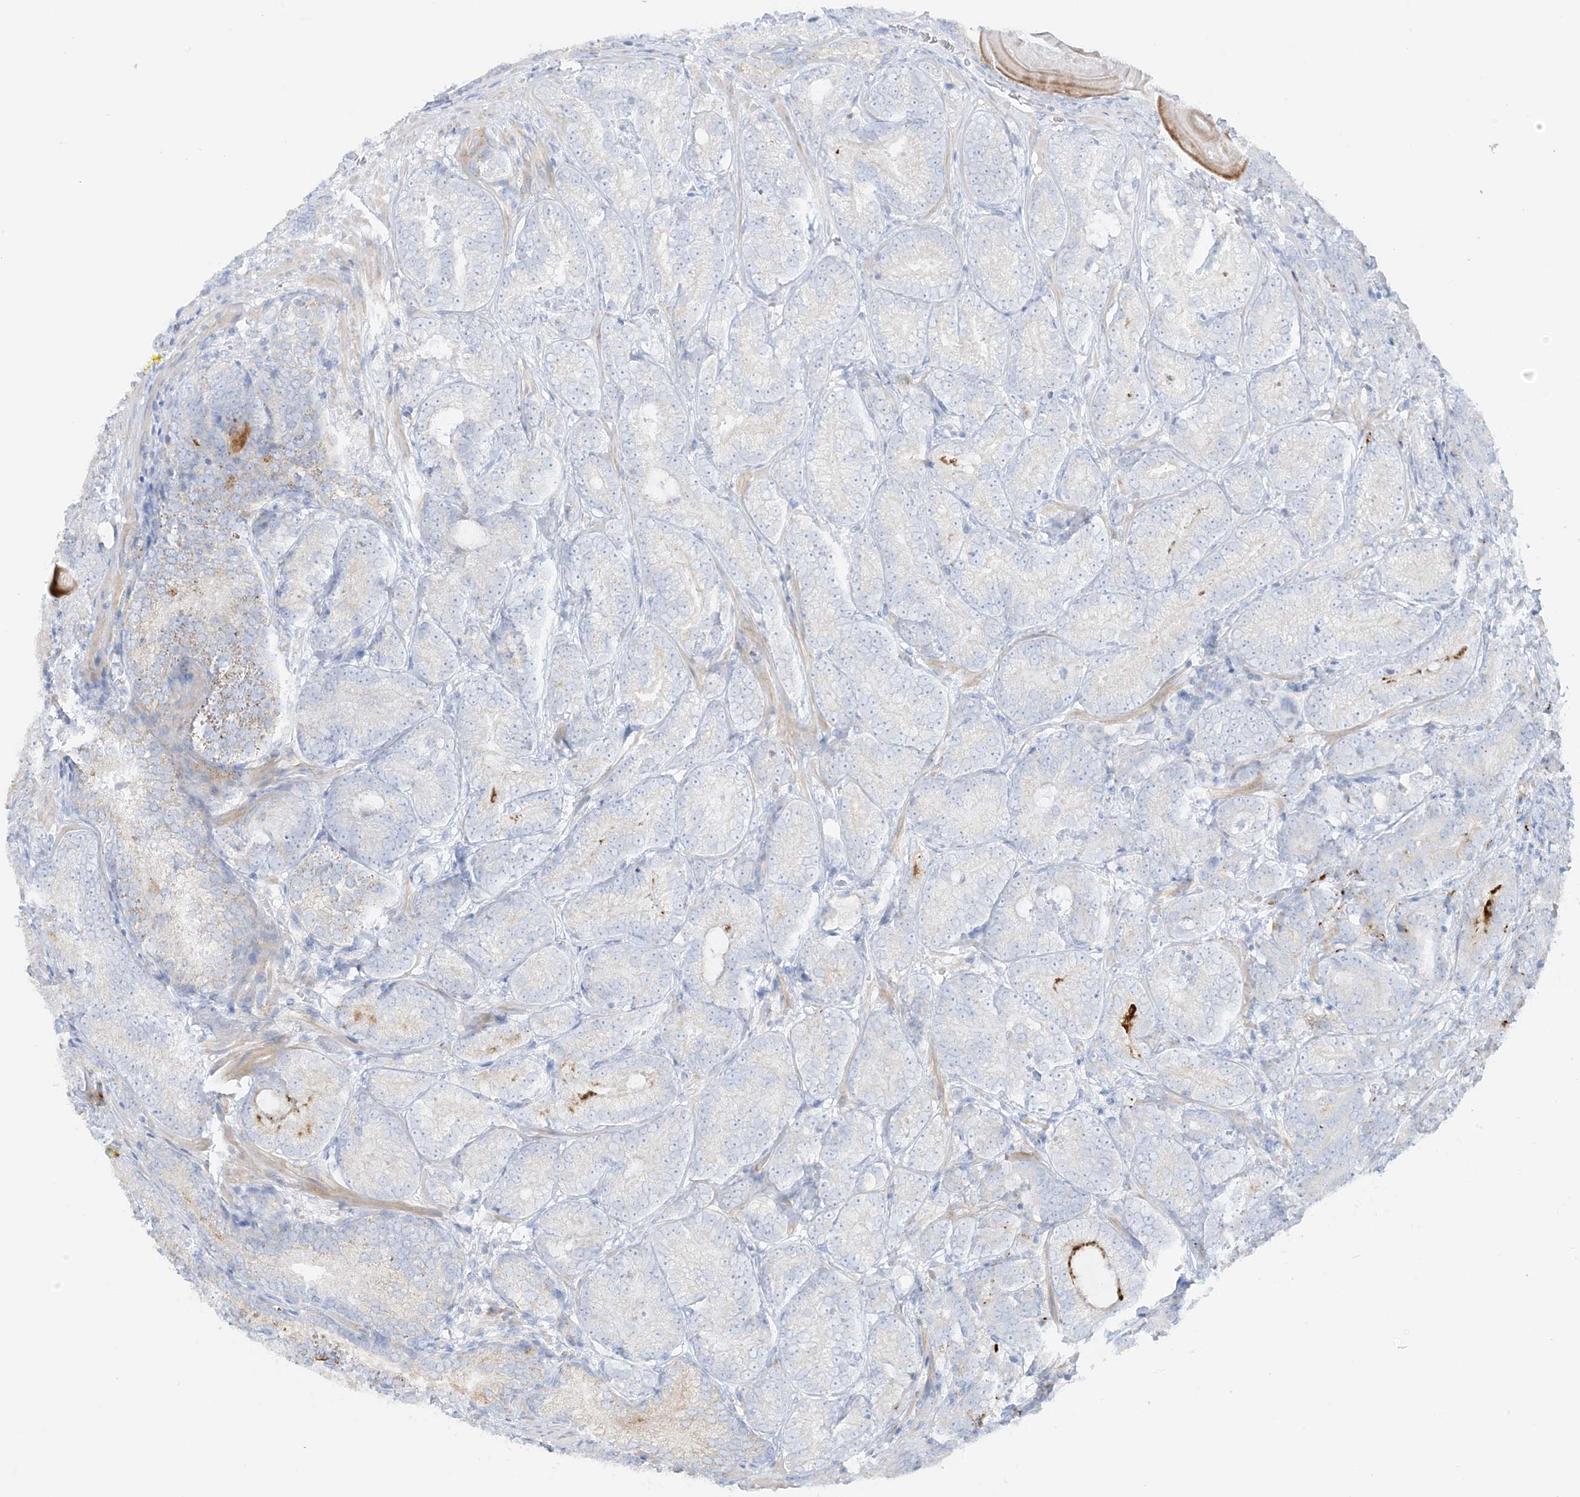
{"staining": {"intensity": "negative", "quantity": "none", "location": "none"}, "tissue": "prostate cancer", "cell_type": "Tumor cells", "image_type": "cancer", "snomed": [{"axis": "morphology", "description": "Adenocarcinoma, High grade"}, {"axis": "topography", "description": "Prostate"}], "caption": "Immunohistochemistry (IHC) micrograph of neoplastic tissue: human high-grade adenocarcinoma (prostate) stained with DAB (3,3'-diaminobenzidine) demonstrates no significant protein staining in tumor cells.", "gene": "SLC26A3", "patient": {"sex": "male", "age": 66}}